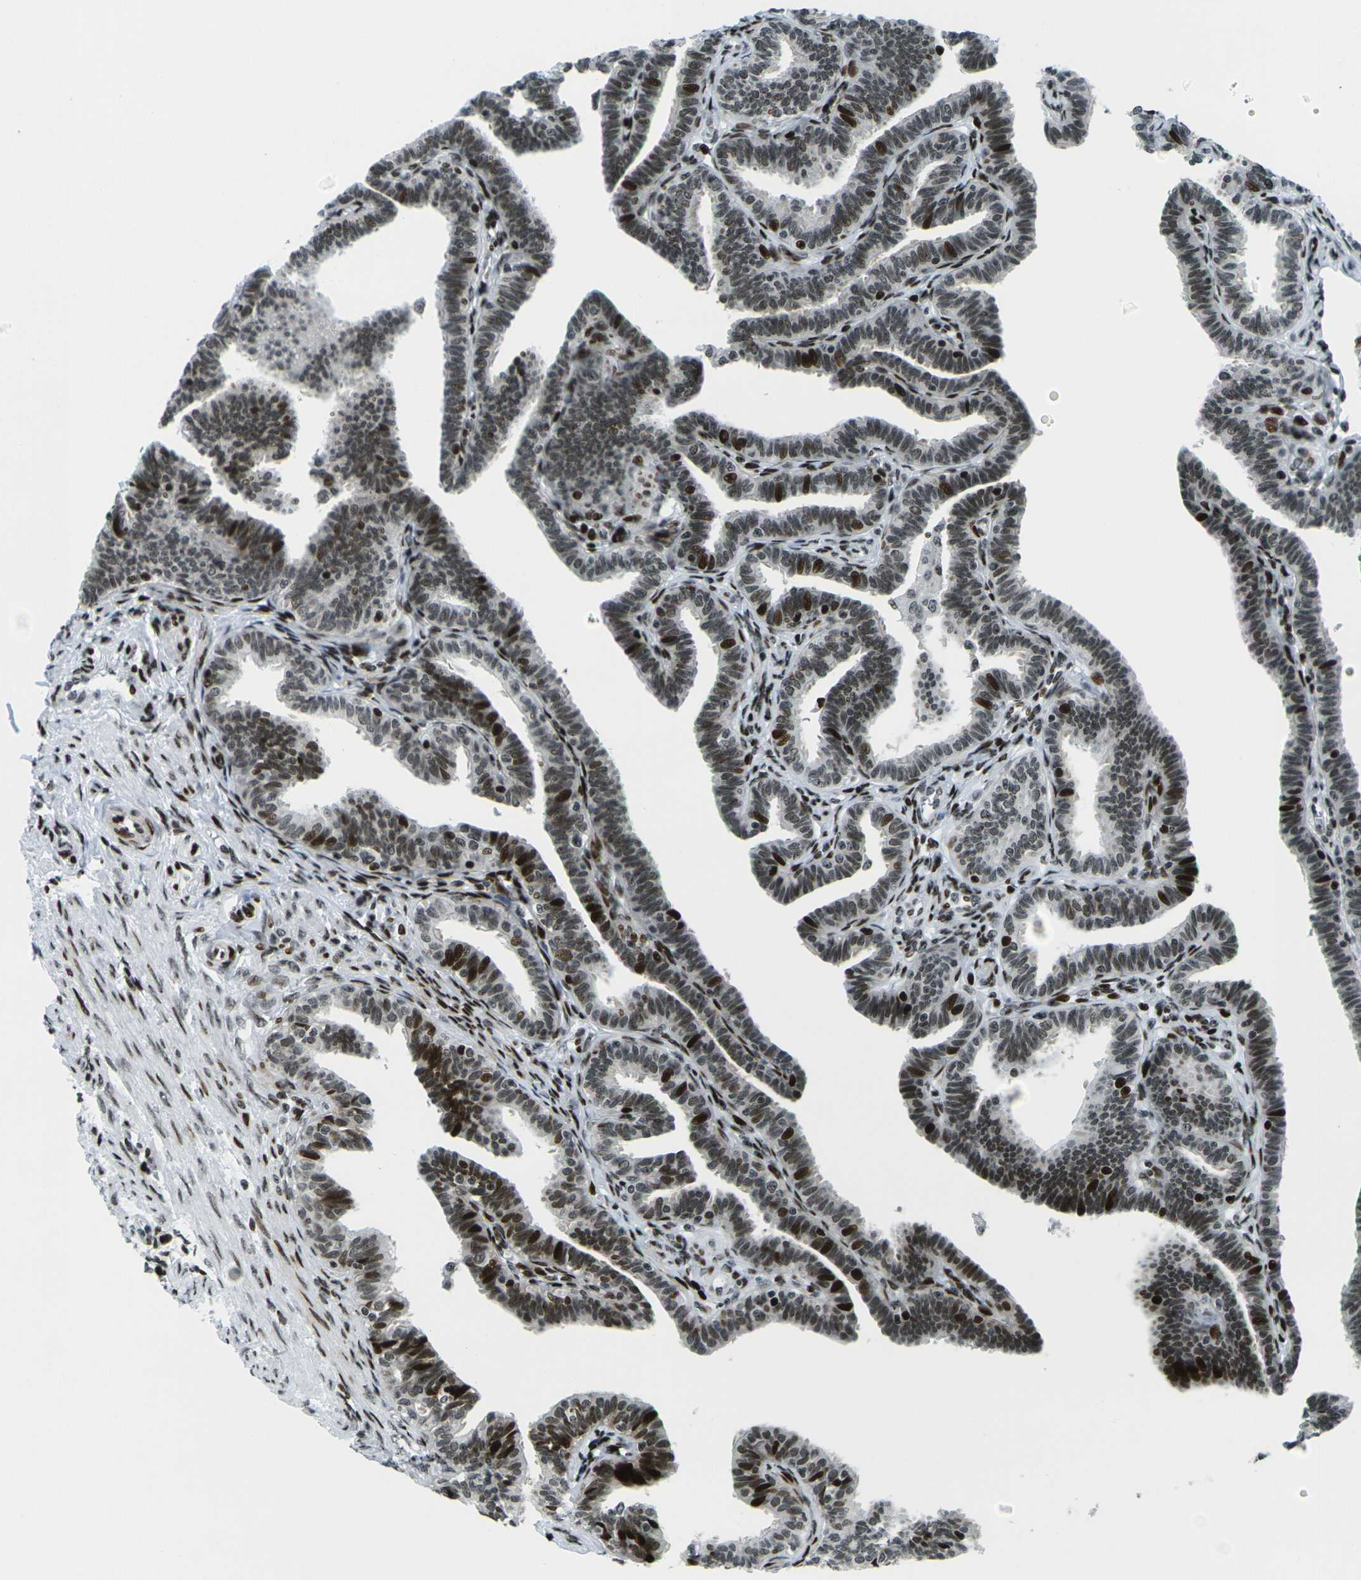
{"staining": {"intensity": "moderate", "quantity": ">75%", "location": "nuclear"}, "tissue": "fallopian tube", "cell_type": "Glandular cells", "image_type": "normal", "snomed": [{"axis": "morphology", "description": "Normal tissue, NOS"}, {"axis": "topography", "description": "Fallopian tube"}, {"axis": "topography", "description": "Ovary"}], "caption": "Fallopian tube was stained to show a protein in brown. There is medium levels of moderate nuclear positivity in about >75% of glandular cells. (Brightfield microscopy of DAB IHC at high magnification).", "gene": "H3", "patient": {"sex": "female", "age": 23}}